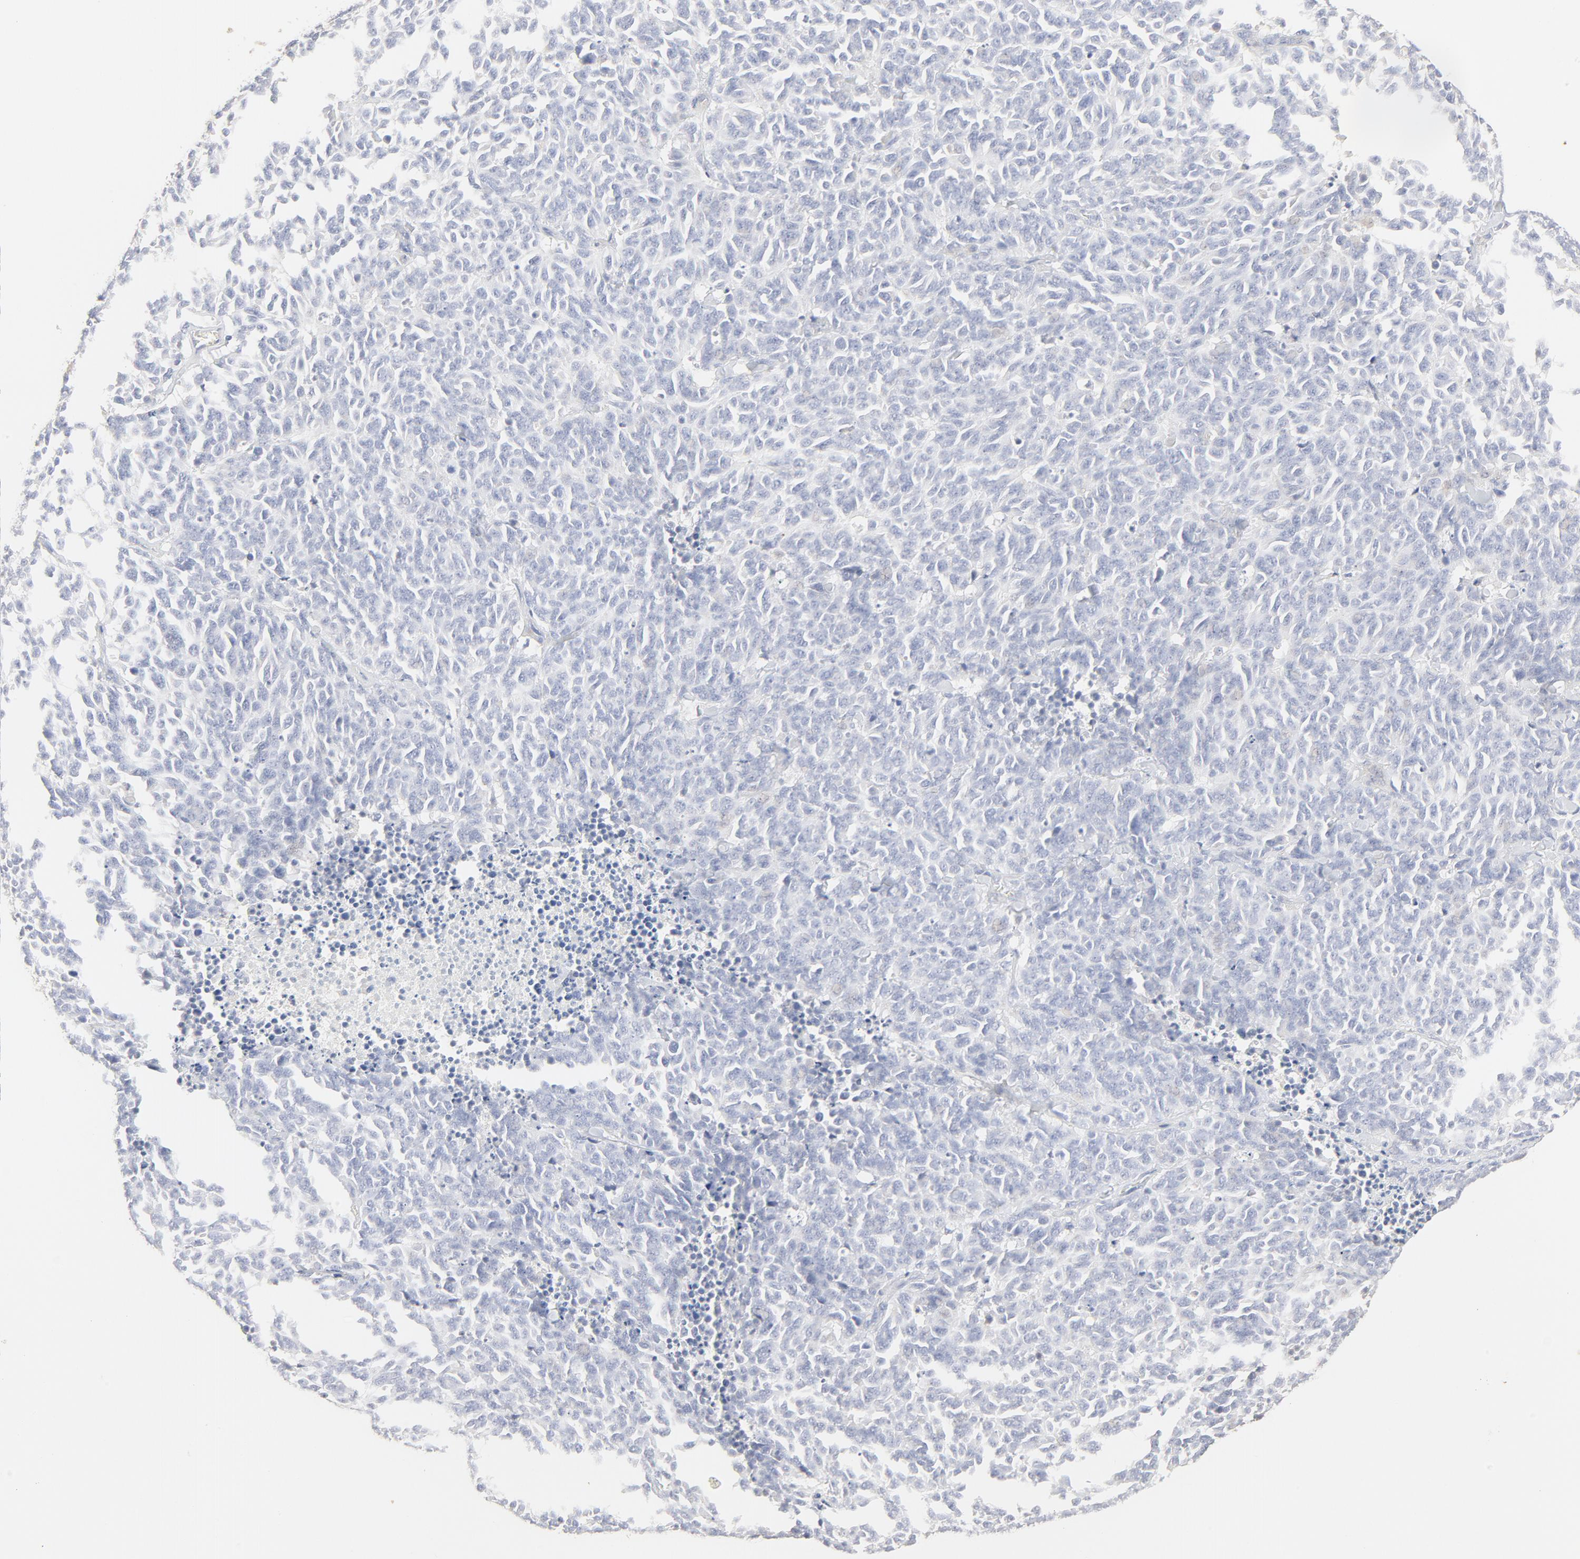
{"staining": {"intensity": "negative", "quantity": "none", "location": "none"}, "tissue": "lung cancer", "cell_type": "Tumor cells", "image_type": "cancer", "snomed": [{"axis": "morphology", "description": "Neoplasm, malignant, NOS"}, {"axis": "topography", "description": "Lung"}], "caption": "An image of lung cancer (neoplasm (malignant)) stained for a protein shows no brown staining in tumor cells. (DAB IHC visualized using brightfield microscopy, high magnification).", "gene": "FCGBP", "patient": {"sex": "female", "age": 58}}